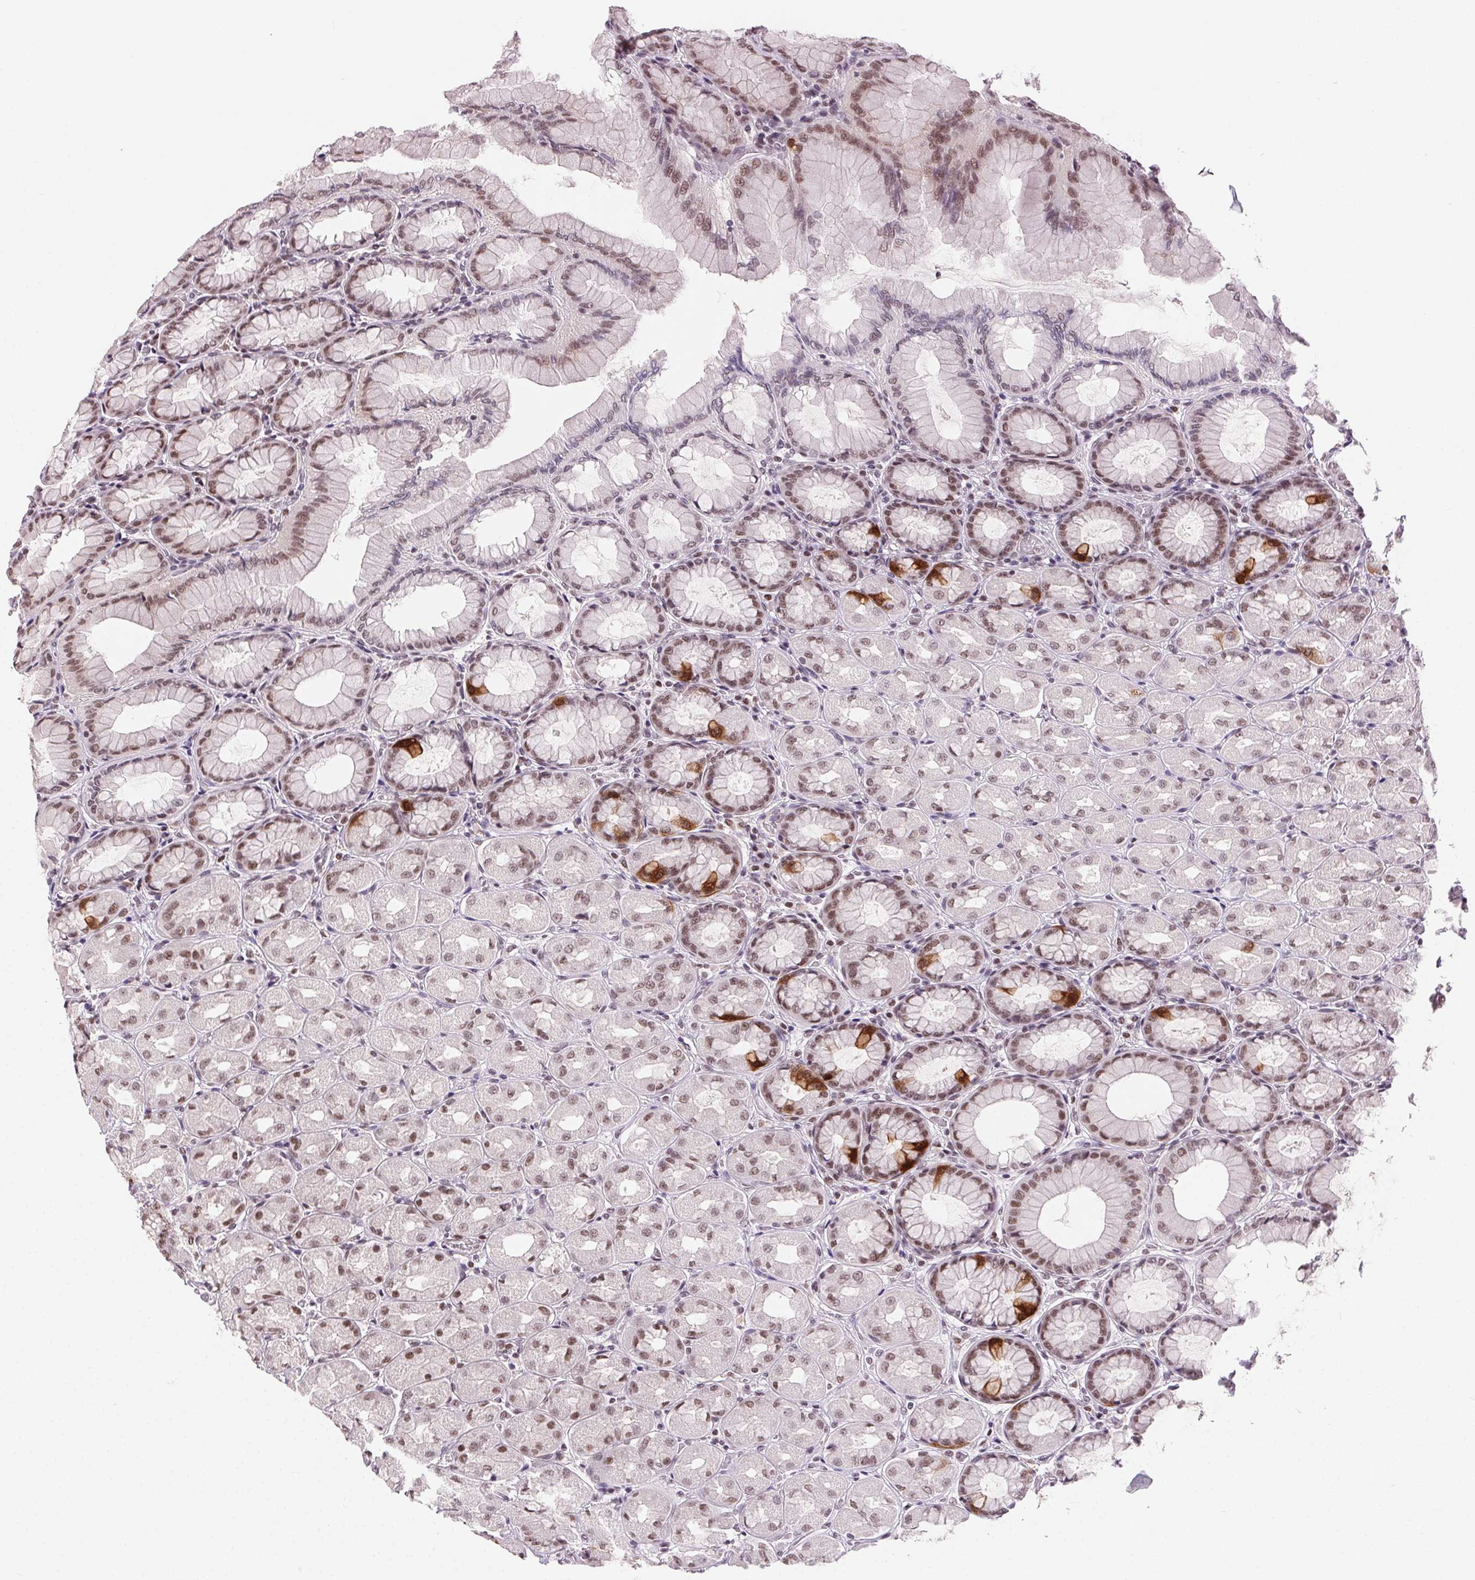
{"staining": {"intensity": "strong", "quantity": "25%-75%", "location": "cytoplasmic/membranous,nuclear"}, "tissue": "stomach", "cell_type": "Glandular cells", "image_type": "normal", "snomed": [{"axis": "morphology", "description": "Normal tissue, NOS"}, {"axis": "topography", "description": "Stomach, upper"}], "caption": "Immunohistochemistry image of unremarkable stomach: stomach stained using IHC displays high levels of strong protein expression localized specifically in the cytoplasmic/membranous,nuclear of glandular cells, appearing as a cytoplasmic/membranous,nuclear brown color.", "gene": "CD2BP2", "patient": {"sex": "female", "age": 56}}